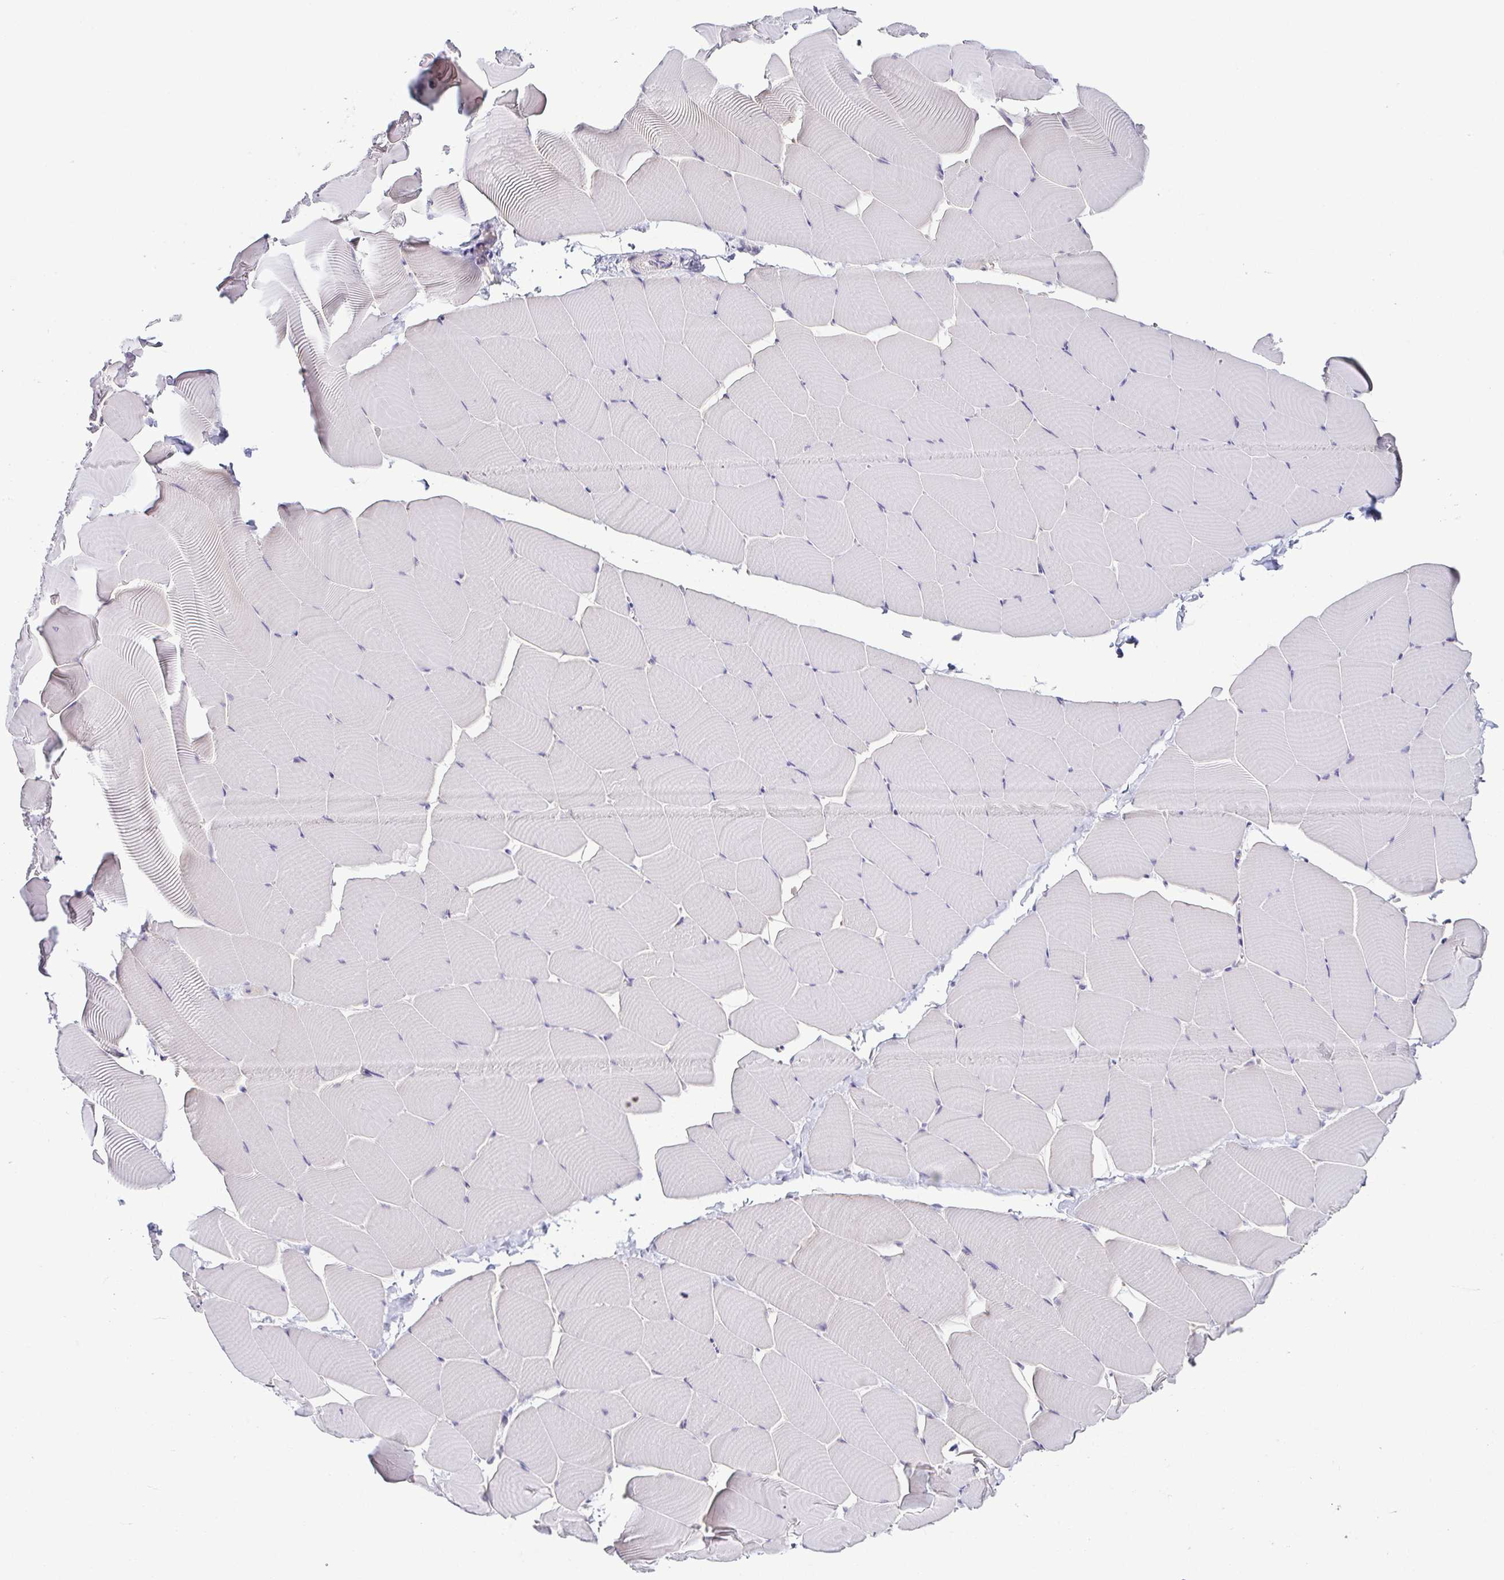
{"staining": {"intensity": "weak", "quantity": "<25%", "location": "cytoplasmic/membranous"}, "tissue": "skeletal muscle", "cell_type": "Myocytes", "image_type": "normal", "snomed": [{"axis": "morphology", "description": "Normal tissue, NOS"}, {"axis": "topography", "description": "Skeletal muscle"}], "caption": "Image shows no protein expression in myocytes of benign skeletal muscle. (Stains: DAB (3,3'-diaminobenzidine) immunohistochemistry with hematoxylin counter stain, Microscopy: brightfield microscopy at high magnification).", "gene": "FAM162B", "patient": {"sex": "male", "age": 25}}